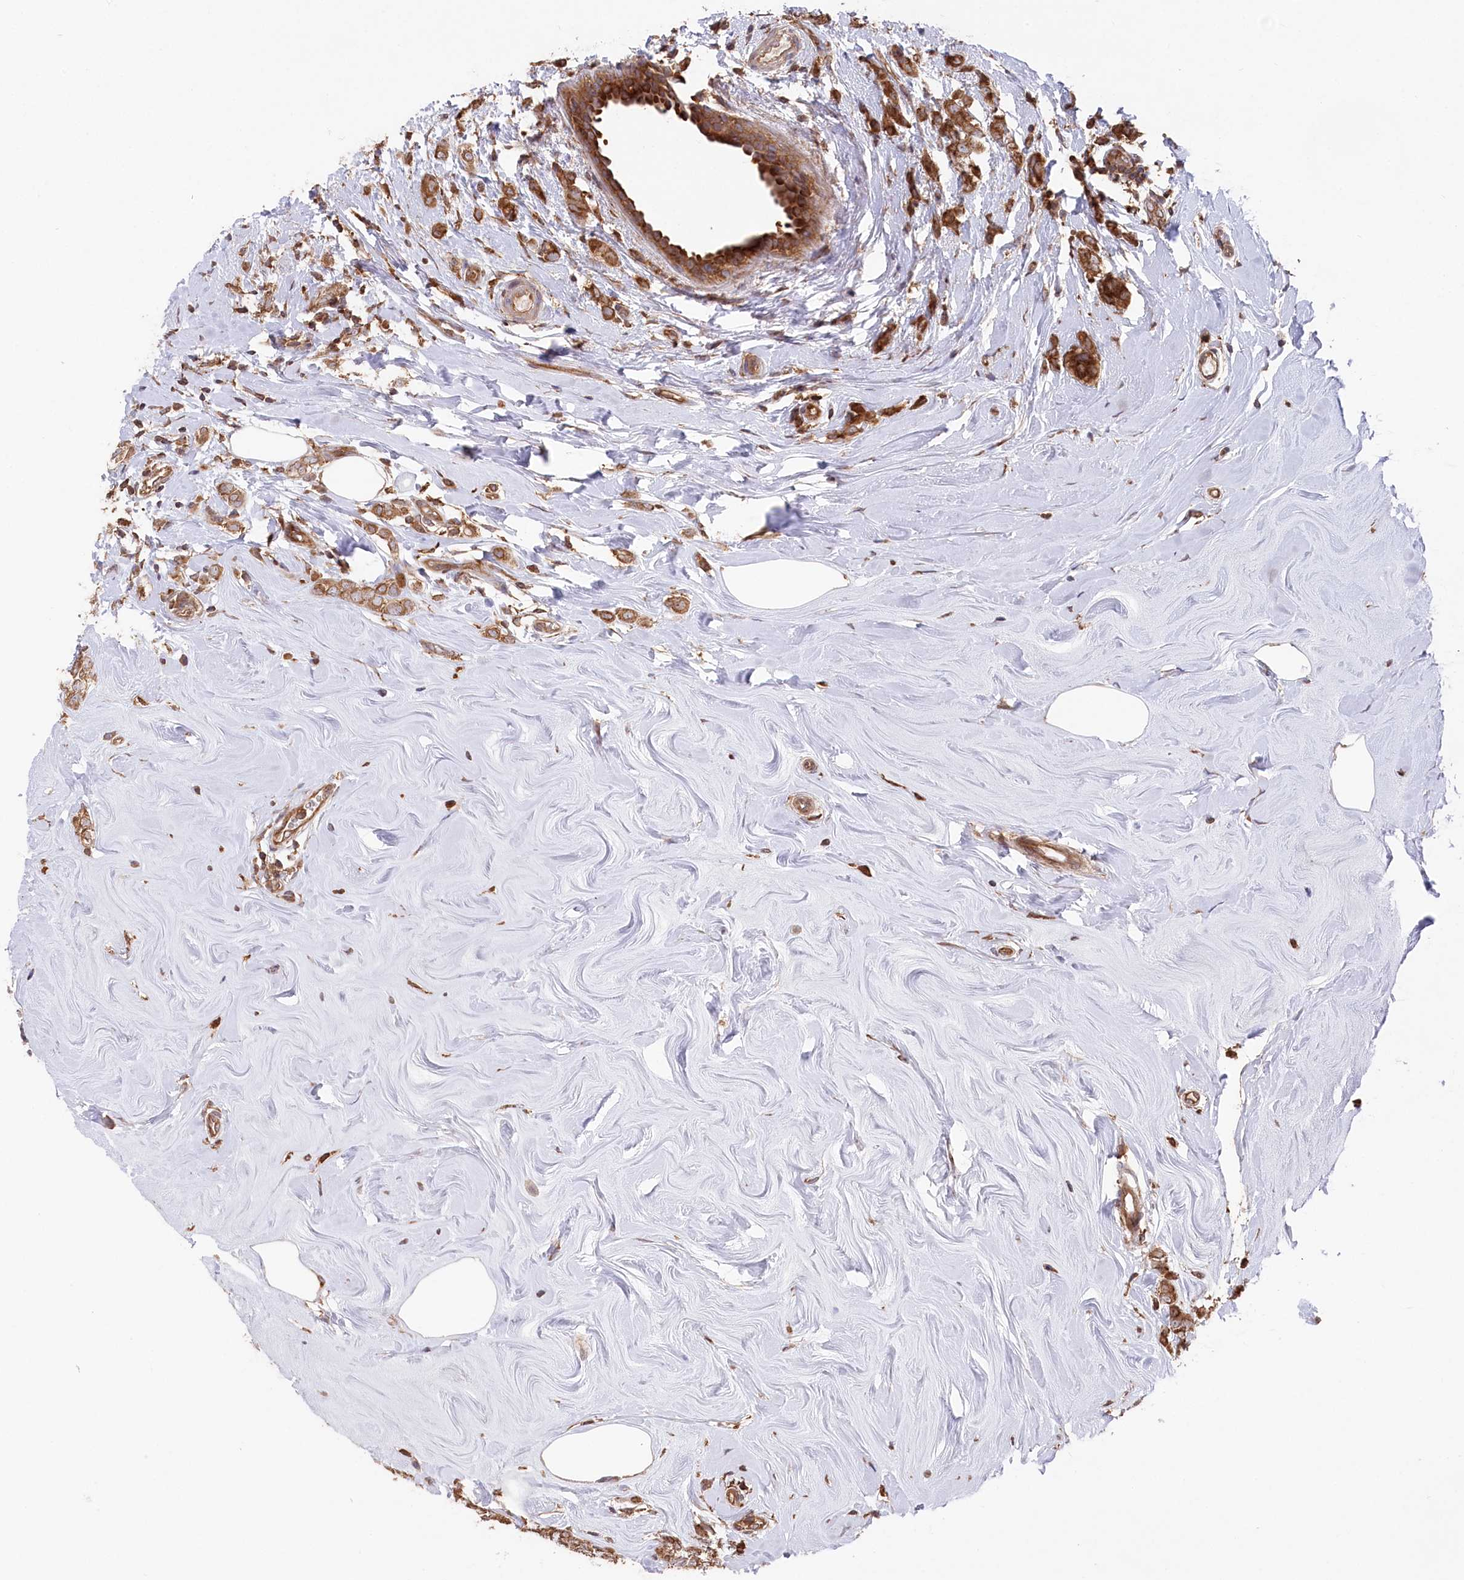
{"staining": {"intensity": "moderate", "quantity": ">75%", "location": "cytoplasmic/membranous"}, "tissue": "breast cancer", "cell_type": "Tumor cells", "image_type": "cancer", "snomed": [{"axis": "morphology", "description": "Lobular carcinoma"}, {"axis": "topography", "description": "Breast"}], "caption": "Breast cancer stained with immunohistochemistry (IHC) displays moderate cytoplasmic/membranous expression in about >75% of tumor cells. Using DAB (3,3'-diaminobenzidine) (brown) and hematoxylin (blue) stains, captured at high magnification using brightfield microscopy.", "gene": "PPP1R21", "patient": {"sex": "female", "age": 47}}